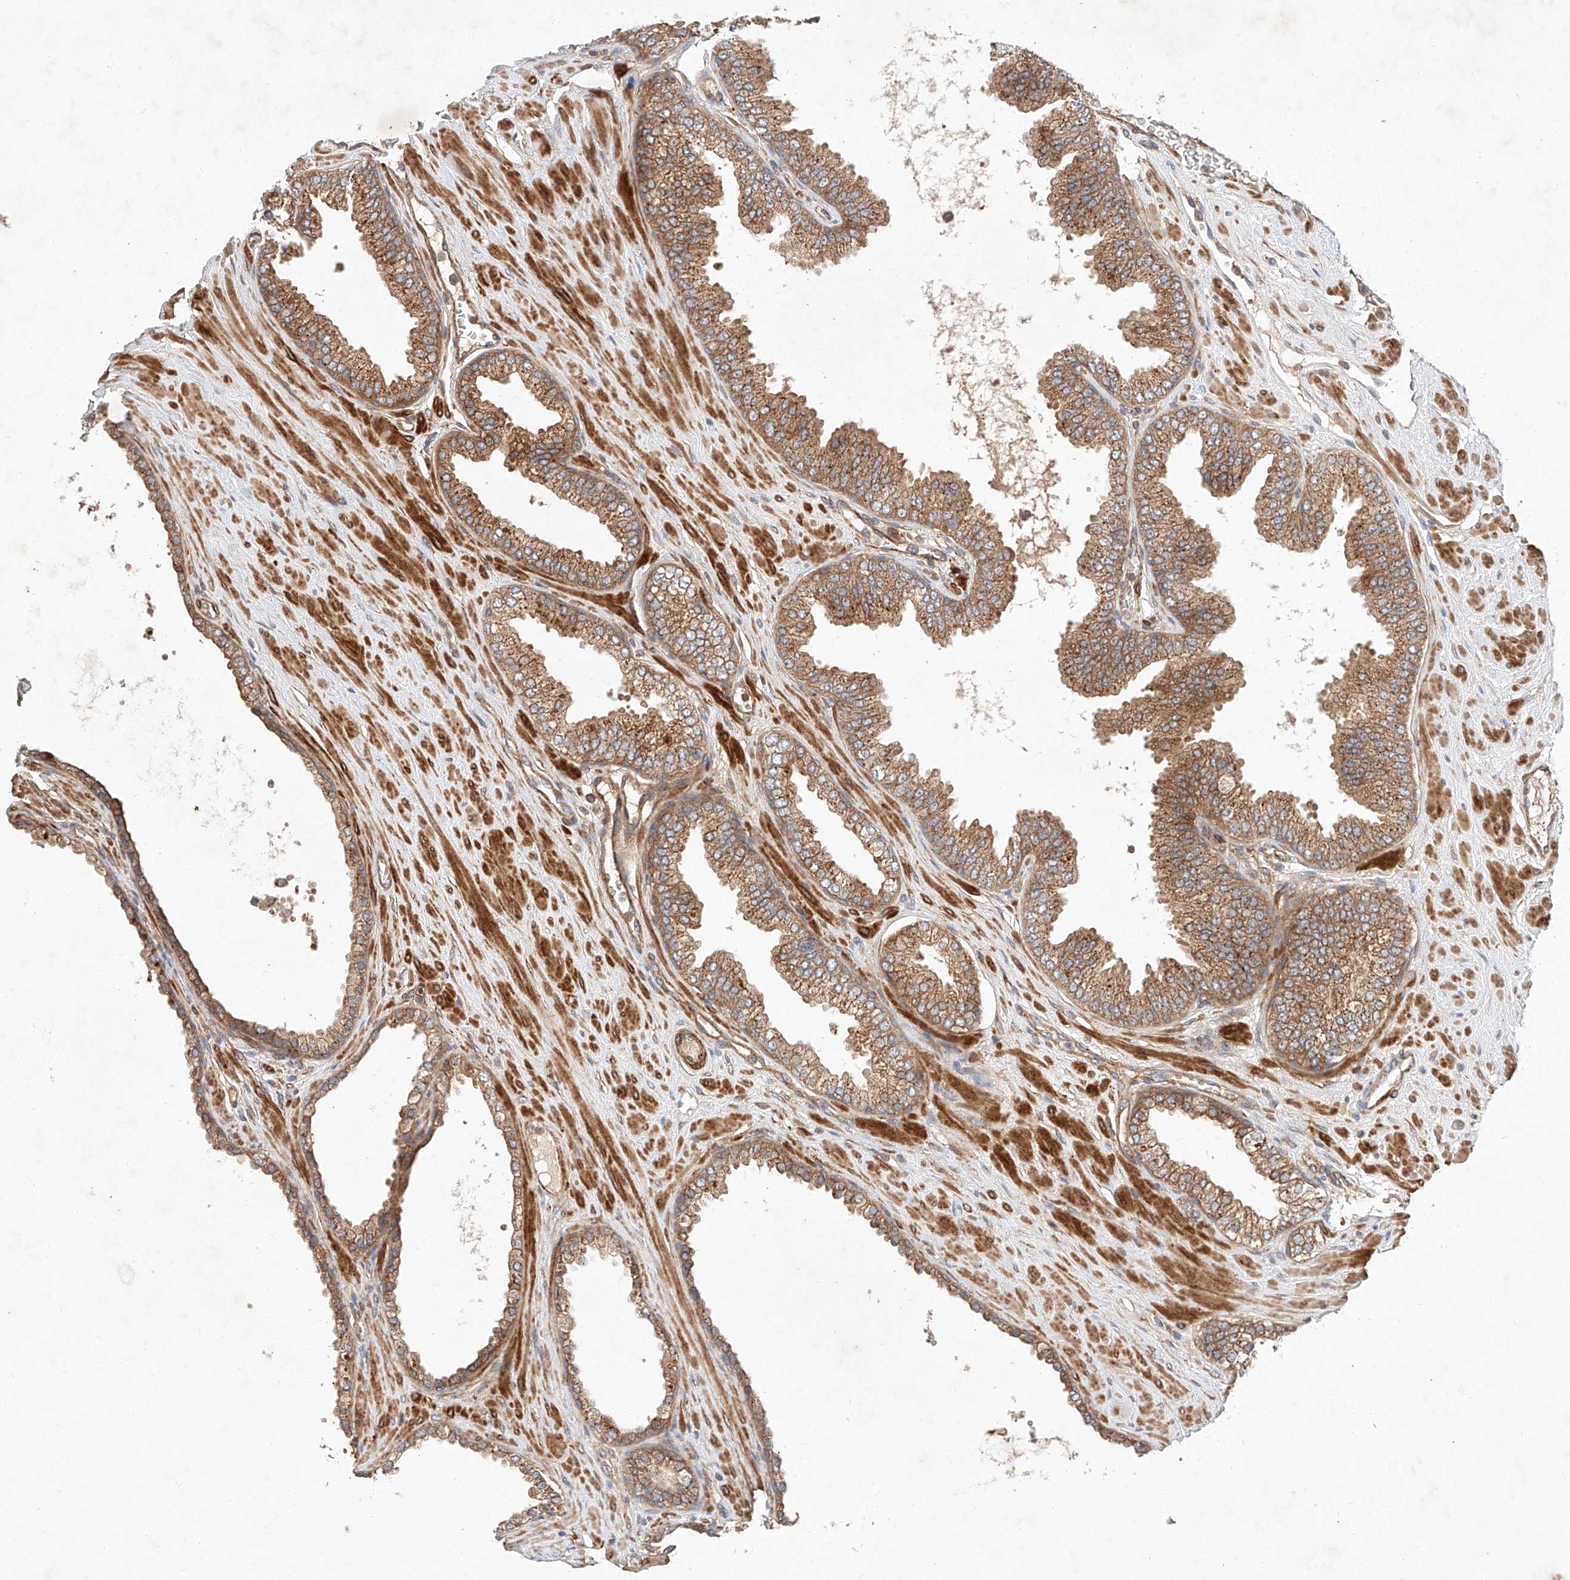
{"staining": {"intensity": "moderate", "quantity": ">75%", "location": "cytoplasmic/membranous"}, "tissue": "prostate cancer", "cell_type": "Tumor cells", "image_type": "cancer", "snomed": [{"axis": "morphology", "description": "Adenocarcinoma, Low grade"}, {"axis": "topography", "description": "Prostate"}], "caption": "Immunohistochemical staining of adenocarcinoma (low-grade) (prostate) shows medium levels of moderate cytoplasmic/membranous staining in about >75% of tumor cells.", "gene": "RAB23", "patient": {"sex": "male", "age": 62}}